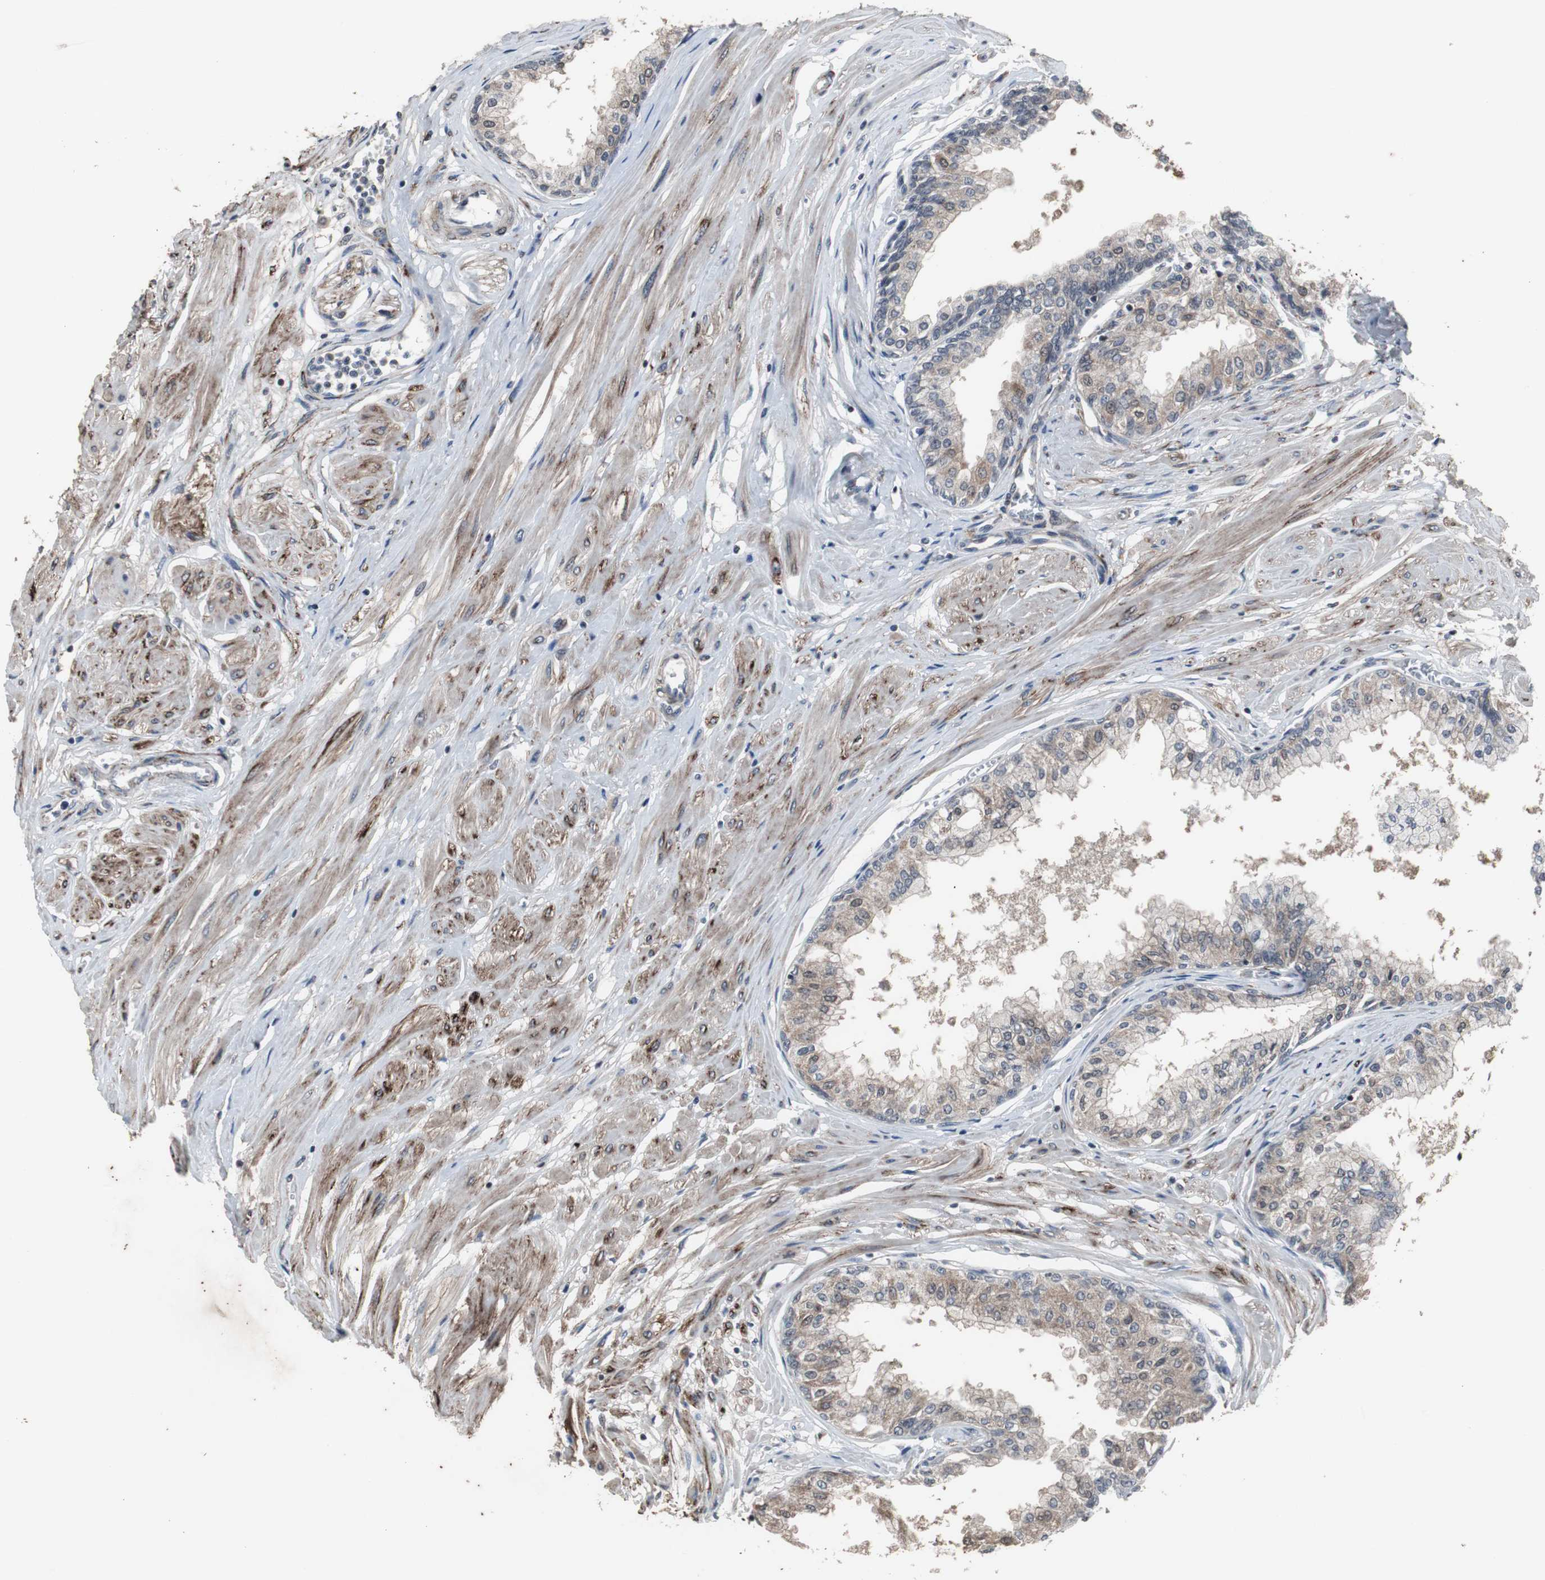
{"staining": {"intensity": "weak", "quantity": ">75%", "location": "cytoplasmic/membranous"}, "tissue": "prostate", "cell_type": "Glandular cells", "image_type": "normal", "snomed": [{"axis": "morphology", "description": "Normal tissue, NOS"}, {"axis": "topography", "description": "Prostate"}, {"axis": "topography", "description": "Seminal veicle"}], "caption": "Prostate stained for a protein (brown) exhibits weak cytoplasmic/membranous positive expression in approximately >75% of glandular cells.", "gene": "CRADD", "patient": {"sex": "male", "age": 60}}